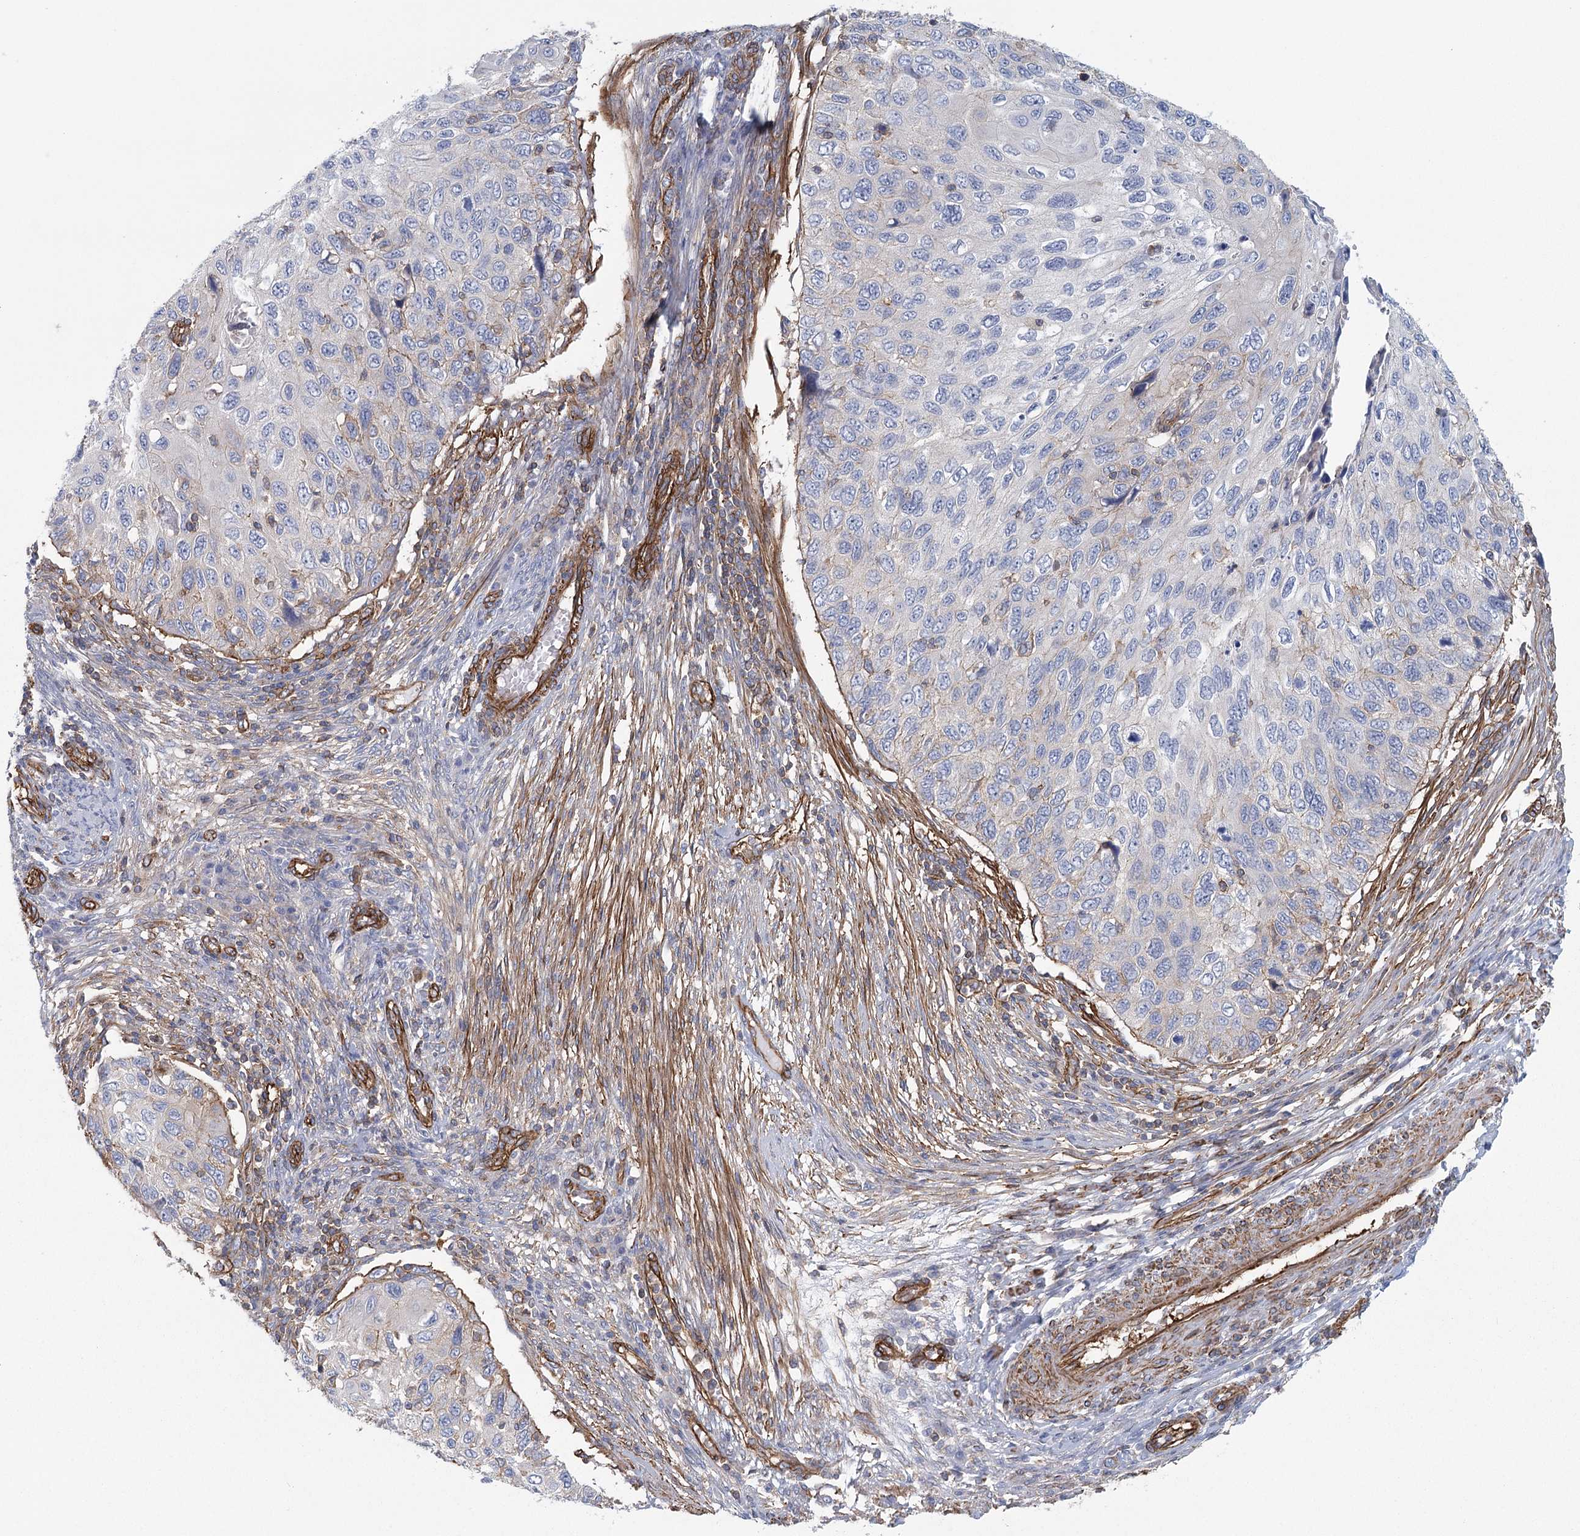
{"staining": {"intensity": "negative", "quantity": "none", "location": "none"}, "tissue": "cervical cancer", "cell_type": "Tumor cells", "image_type": "cancer", "snomed": [{"axis": "morphology", "description": "Squamous cell carcinoma, NOS"}, {"axis": "topography", "description": "Cervix"}], "caption": "This micrograph is of cervical cancer (squamous cell carcinoma) stained with immunohistochemistry to label a protein in brown with the nuclei are counter-stained blue. There is no positivity in tumor cells.", "gene": "IFT46", "patient": {"sex": "female", "age": 70}}